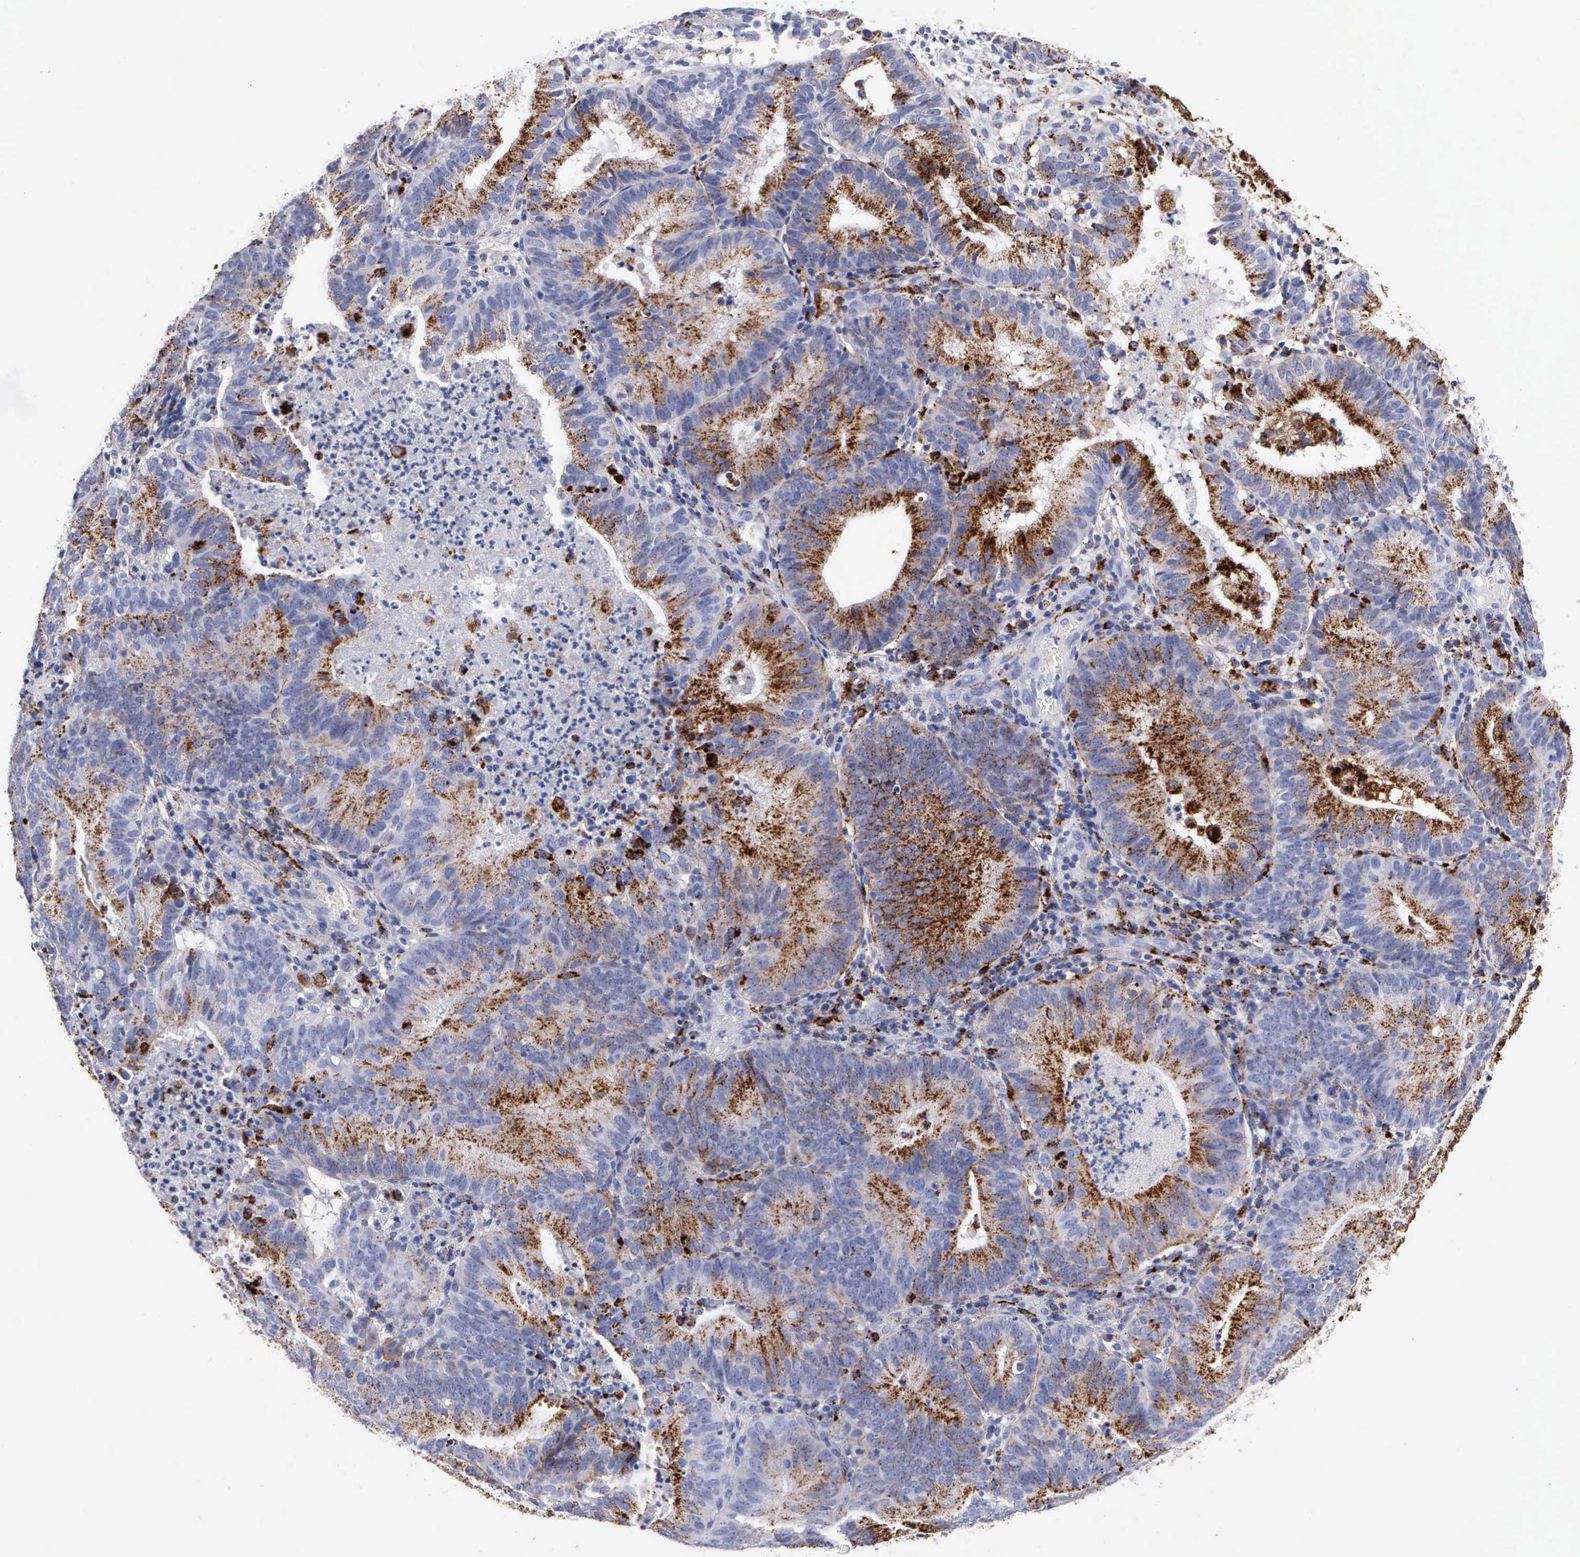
{"staining": {"intensity": "moderate", "quantity": "25%-75%", "location": "cytoplasmic/membranous"}, "tissue": "cervical cancer", "cell_type": "Tumor cells", "image_type": "cancer", "snomed": [{"axis": "morphology", "description": "Adenocarcinoma, NOS"}, {"axis": "topography", "description": "Cervix"}], "caption": "A medium amount of moderate cytoplasmic/membranous expression is identified in approximately 25%-75% of tumor cells in cervical cancer tissue. (brown staining indicates protein expression, while blue staining denotes nuclei).", "gene": "CTSH", "patient": {"sex": "female", "age": 60}}